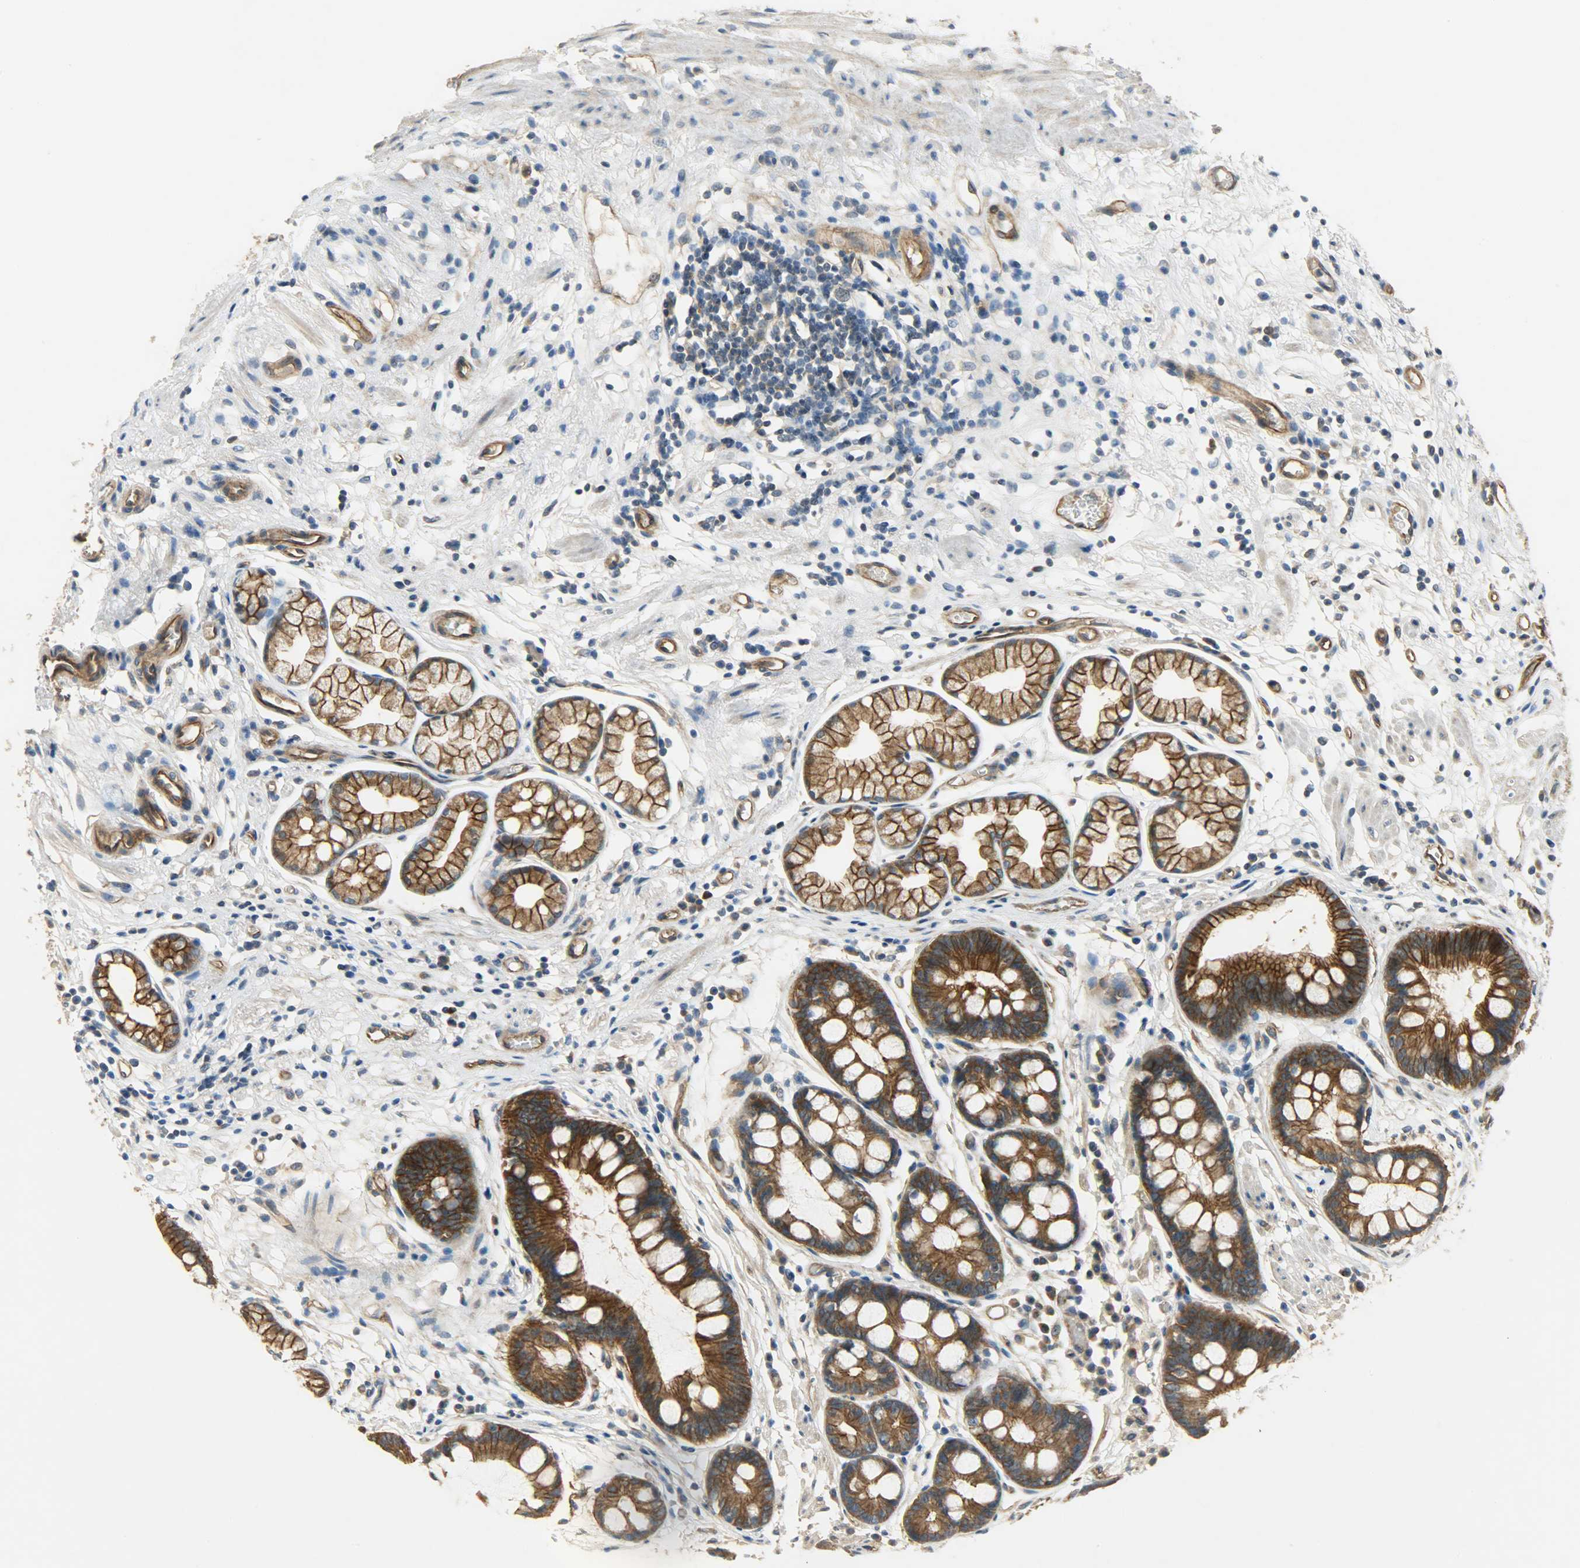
{"staining": {"intensity": "moderate", "quantity": ">75%", "location": "cytoplasmic/membranous"}, "tissue": "stomach", "cell_type": "Glandular cells", "image_type": "normal", "snomed": [{"axis": "morphology", "description": "Normal tissue, NOS"}, {"axis": "morphology", "description": "Inflammation, NOS"}, {"axis": "topography", "description": "Stomach, lower"}], "caption": "A brown stain shows moderate cytoplasmic/membranous positivity of a protein in glandular cells of benign human stomach.", "gene": "KIAA1217", "patient": {"sex": "male", "age": 59}}